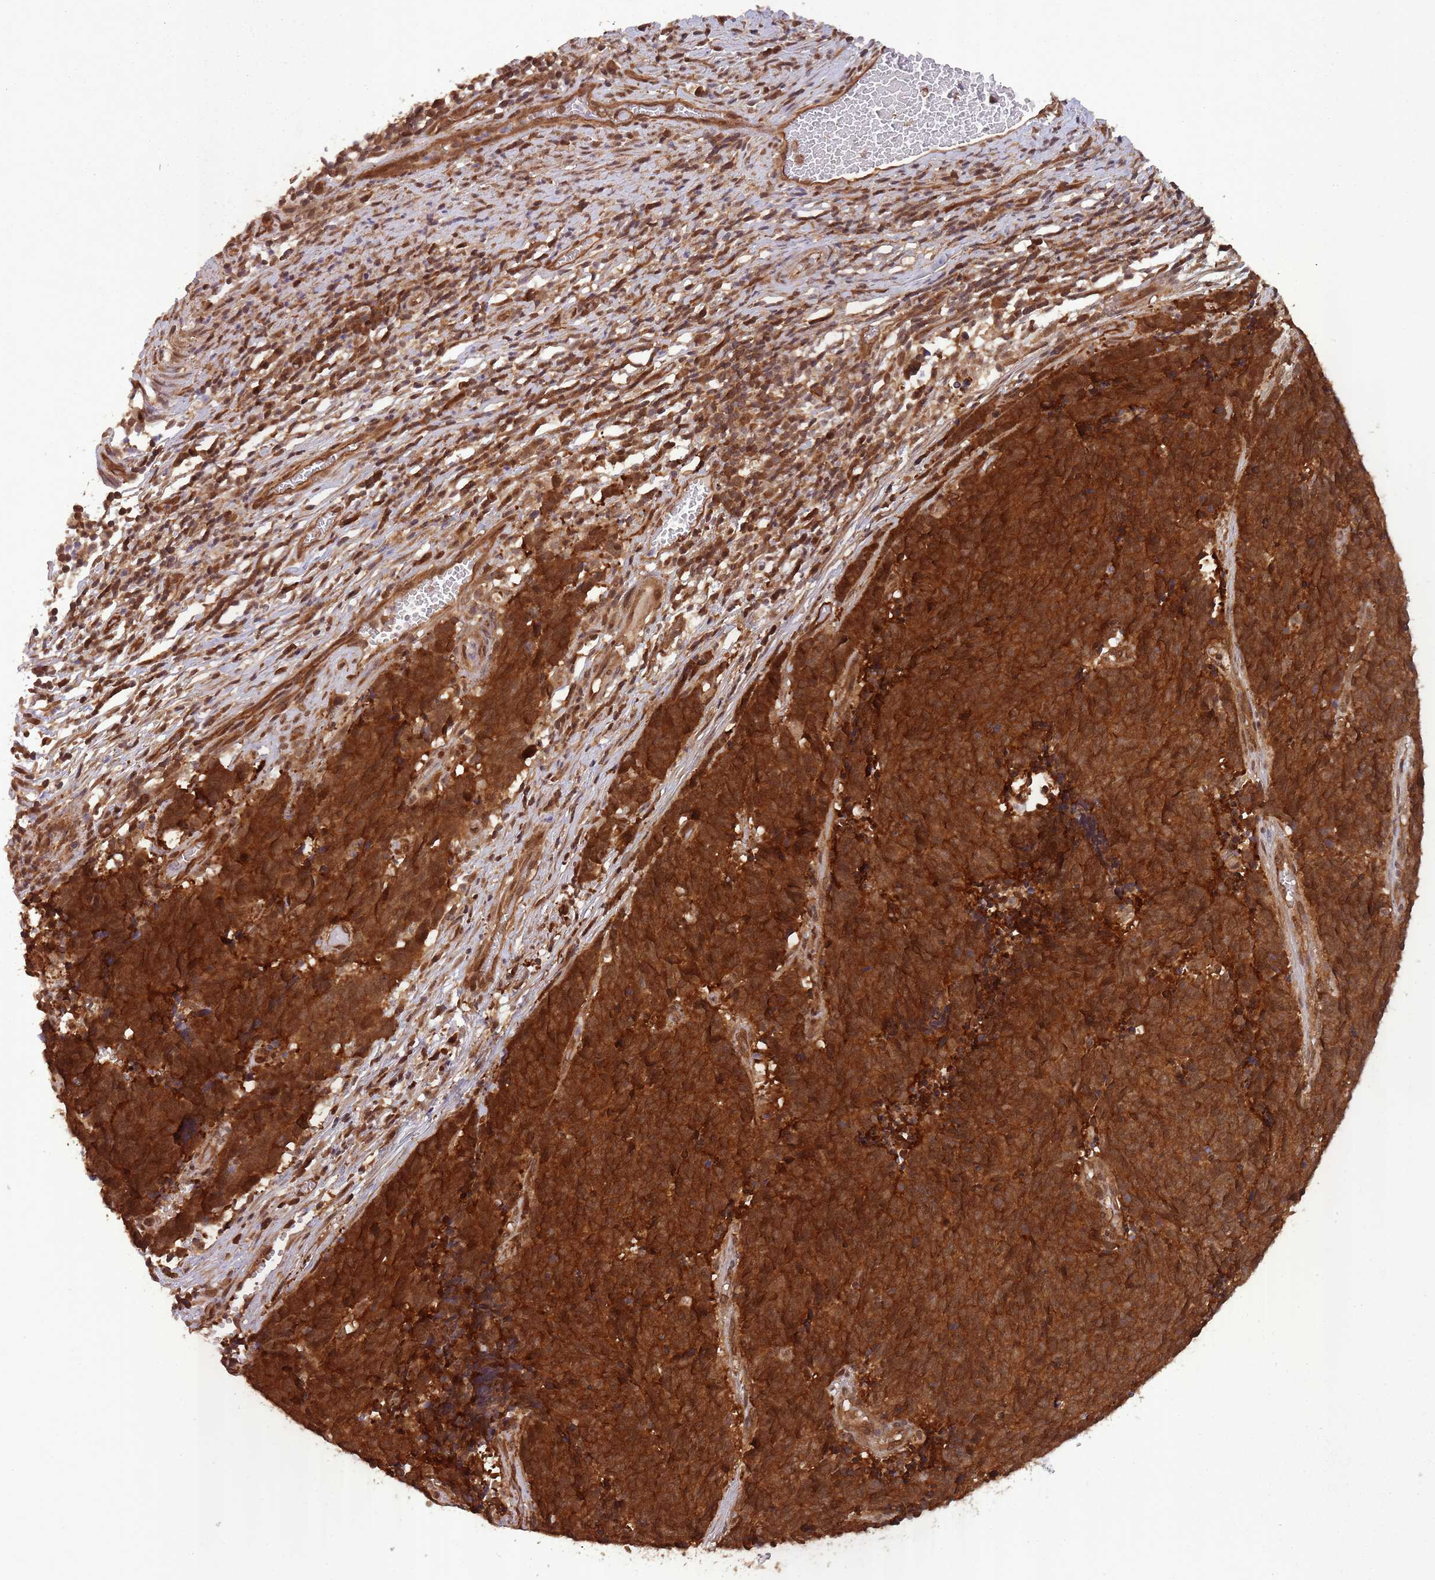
{"staining": {"intensity": "strong", "quantity": ">75%", "location": "cytoplasmic/membranous"}, "tissue": "cervical cancer", "cell_type": "Tumor cells", "image_type": "cancer", "snomed": [{"axis": "morphology", "description": "Squamous cell carcinoma, NOS"}, {"axis": "topography", "description": "Cervix"}], "caption": "Tumor cells reveal high levels of strong cytoplasmic/membranous expression in about >75% of cells in cervical cancer (squamous cell carcinoma).", "gene": "PPP6R3", "patient": {"sex": "female", "age": 29}}